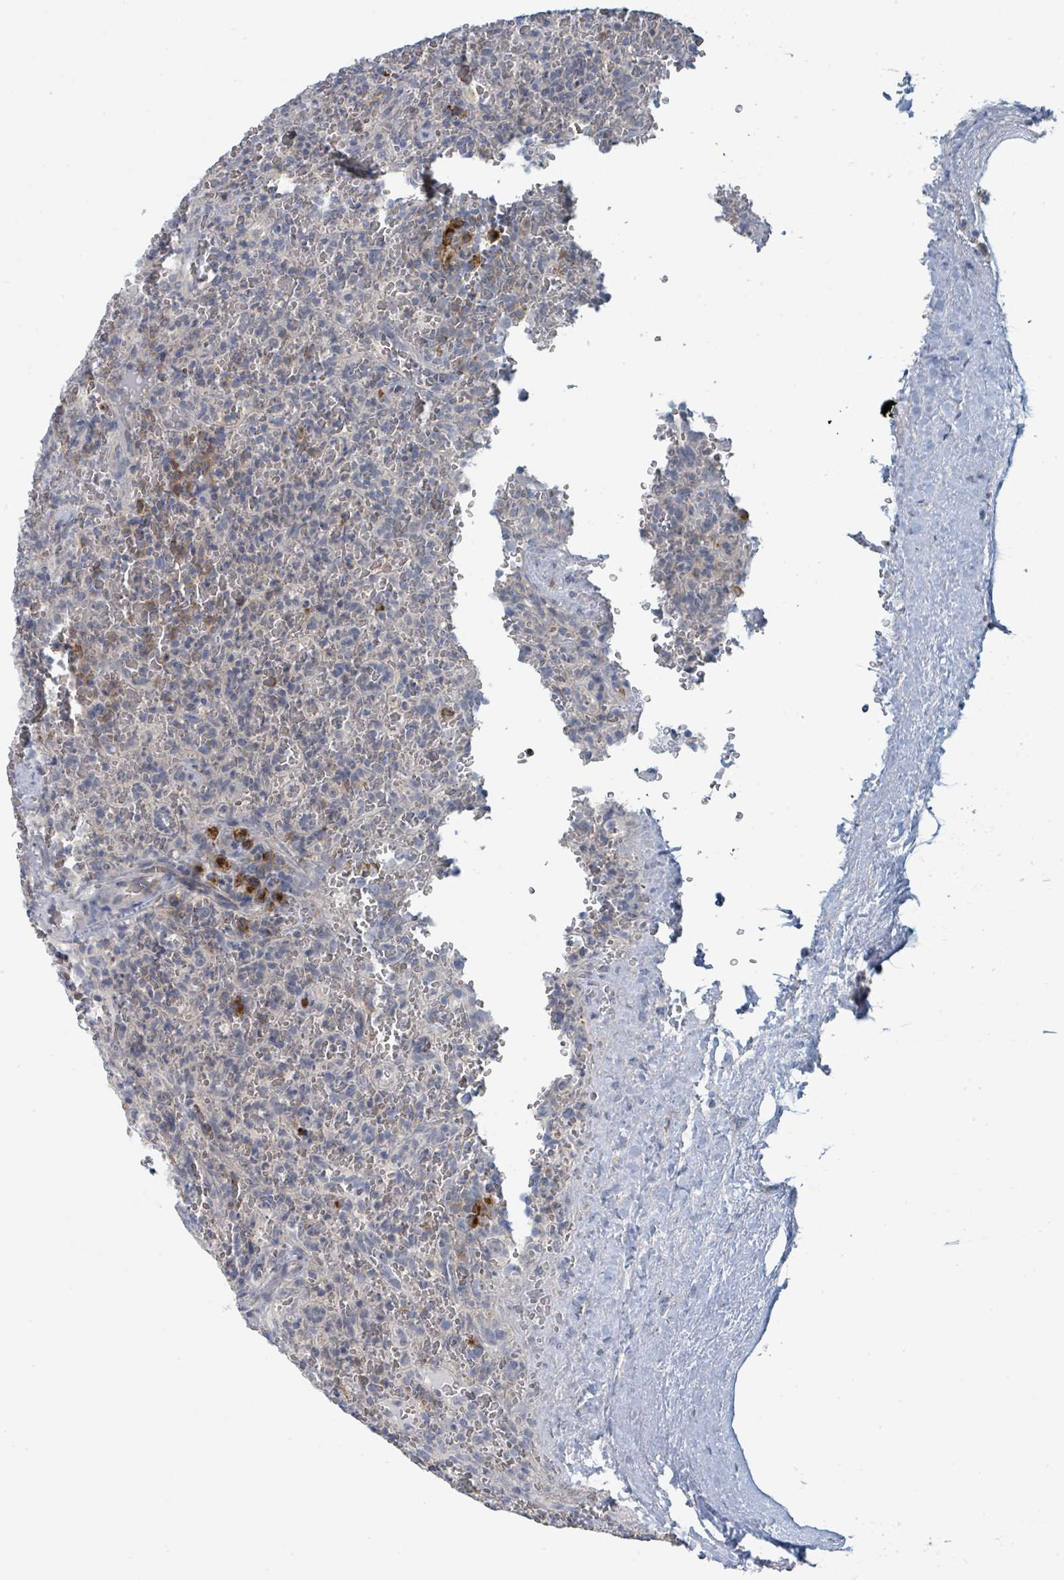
{"staining": {"intensity": "negative", "quantity": "none", "location": "none"}, "tissue": "lymphoma", "cell_type": "Tumor cells", "image_type": "cancer", "snomed": [{"axis": "morphology", "description": "Malignant lymphoma, non-Hodgkin's type, Low grade"}, {"axis": "topography", "description": "Spleen"}], "caption": "Micrograph shows no protein expression in tumor cells of lymphoma tissue. The staining was performed using DAB to visualize the protein expression in brown, while the nuclei were stained in blue with hematoxylin (Magnification: 20x).", "gene": "ANKRD55", "patient": {"sex": "female", "age": 64}}